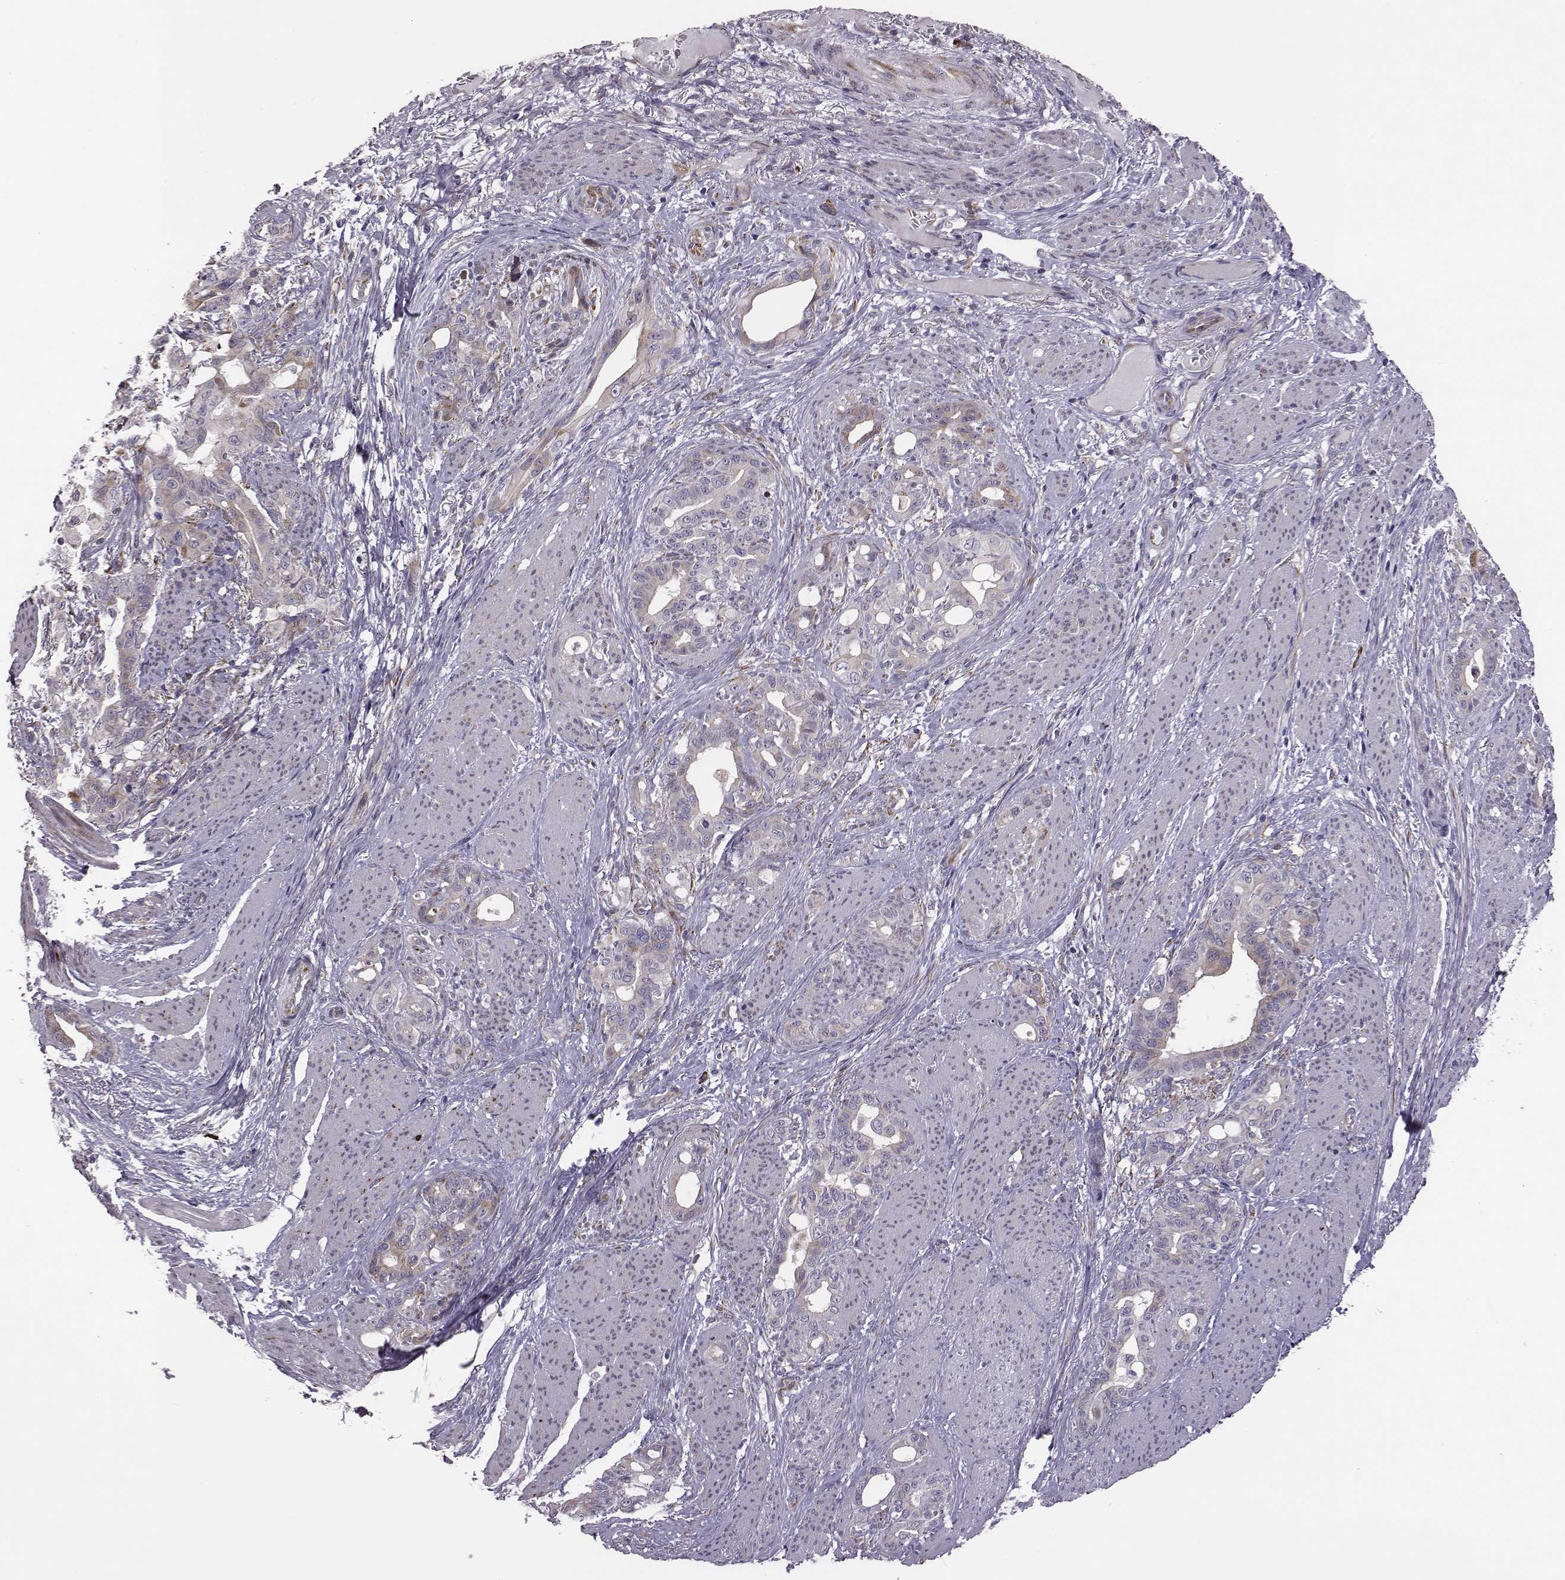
{"staining": {"intensity": "moderate", "quantity": "25%-75%", "location": "cytoplasmic/membranous"}, "tissue": "stomach cancer", "cell_type": "Tumor cells", "image_type": "cancer", "snomed": [{"axis": "morphology", "description": "Normal tissue, NOS"}, {"axis": "morphology", "description": "Adenocarcinoma, NOS"}, {"axis": "topography", "description": "Esophagus"}, {"axis": "topography", "description": "Stomach, upper"}], "caption": "A medium amount of moderate cytoplasmic/membranous expression is appreciated in about 25%-75% of tumor cells in stomach cancer tissue.", "gene": "SELENOI", "patient": {"sex": "male", "age": 62}}